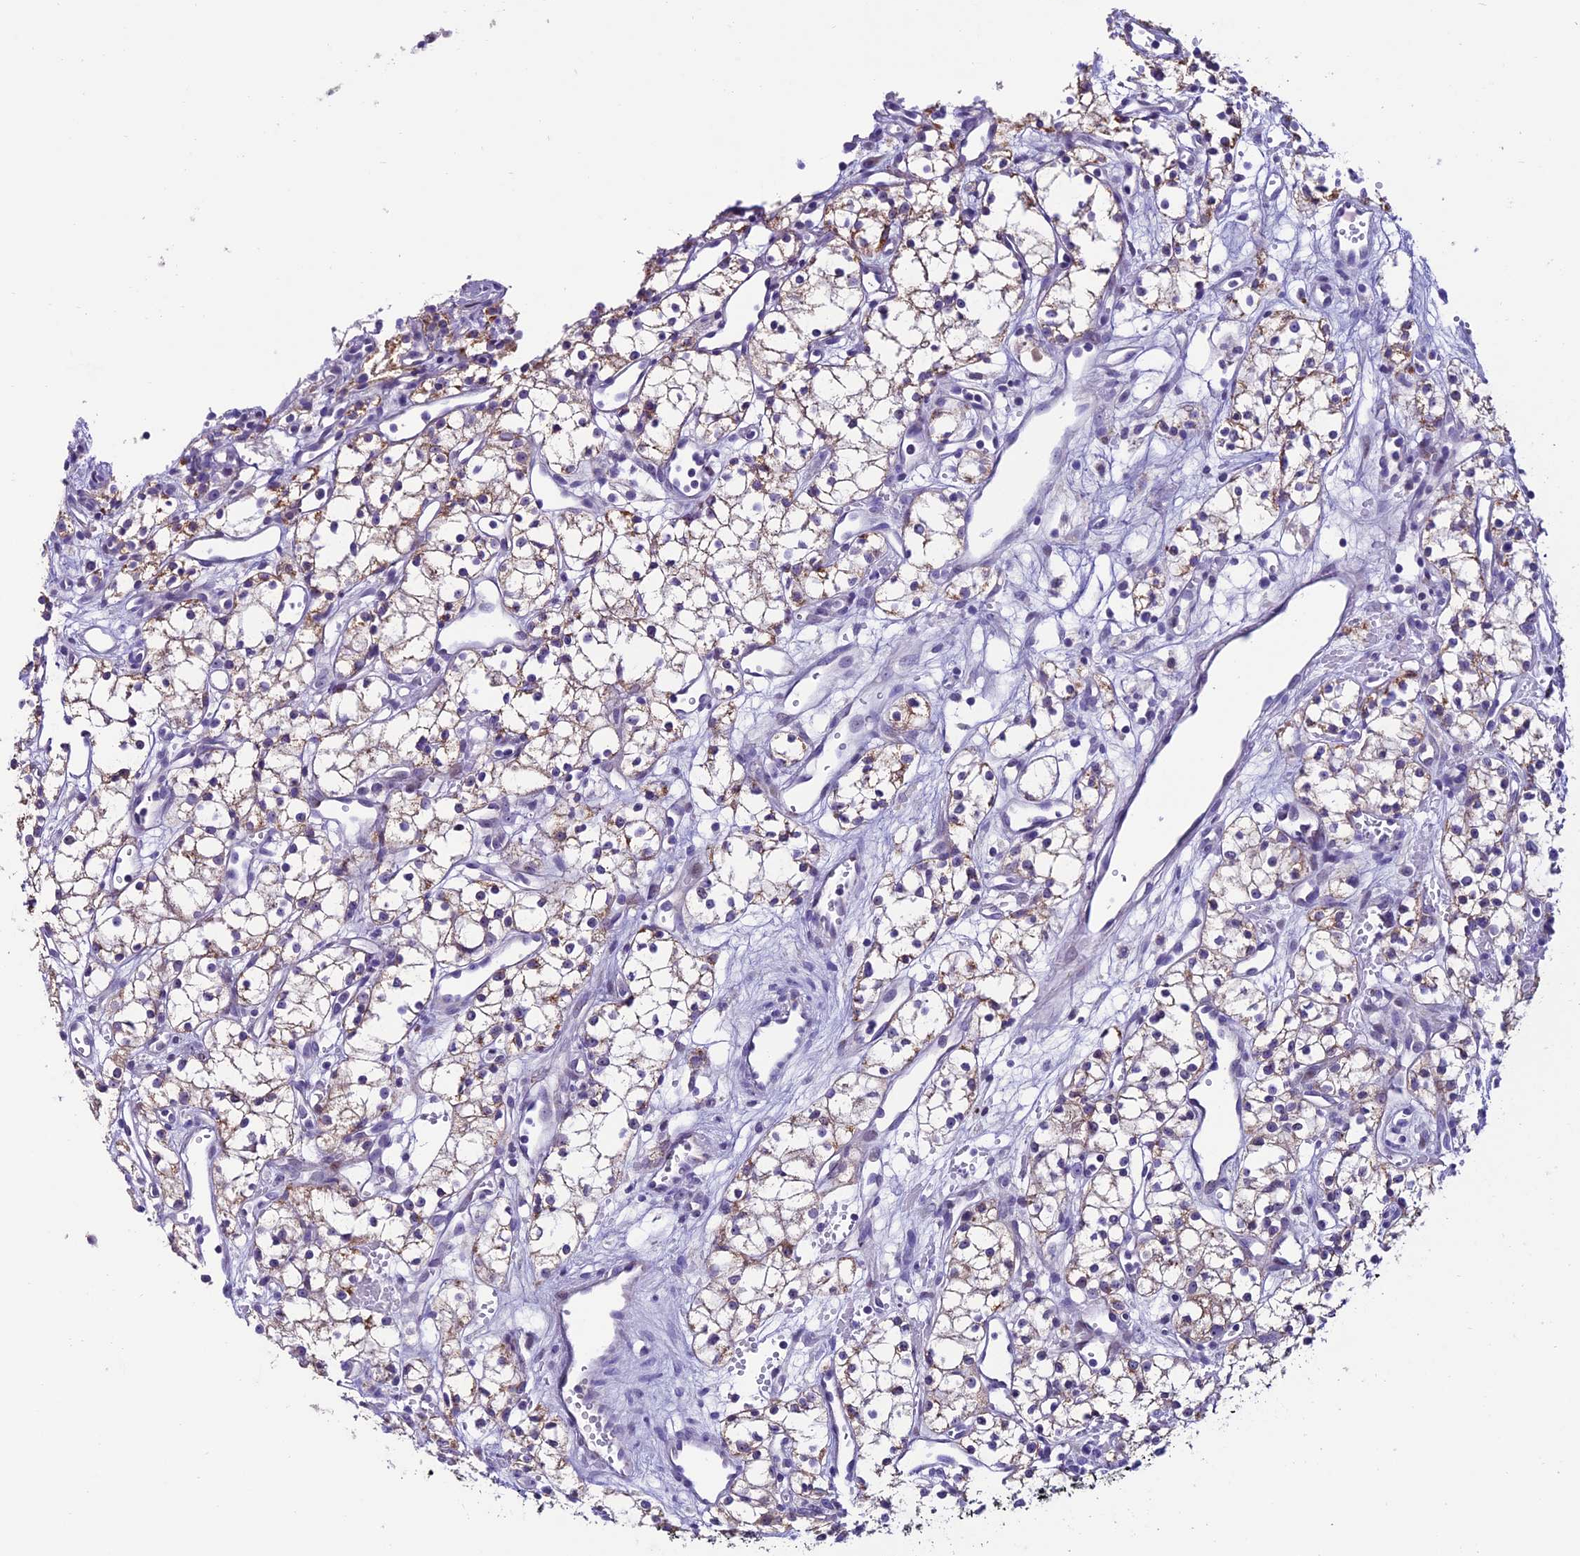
{"staining": {"intensity": "weak", "quantity": ">75%", "location": "cytoplasmic/membranous"}, "tissue": "renal cancer", "cell_type": "Tumor cells", "image_type": "cancer", "snomed": [{"axis": "morphology", "description": "Adenocarcinoma, NOS"}, {"axis": "topography", "description": "Kidney"}], "caption": "A high-resolution micrograph shows immunohistochemistry staining of renal cancer, which shows weak cytoplasmic/membranous expression in about >75% of tumor cells.", "gene": "SLC10A1", "patient": {"sex": "male", "age": 59}}